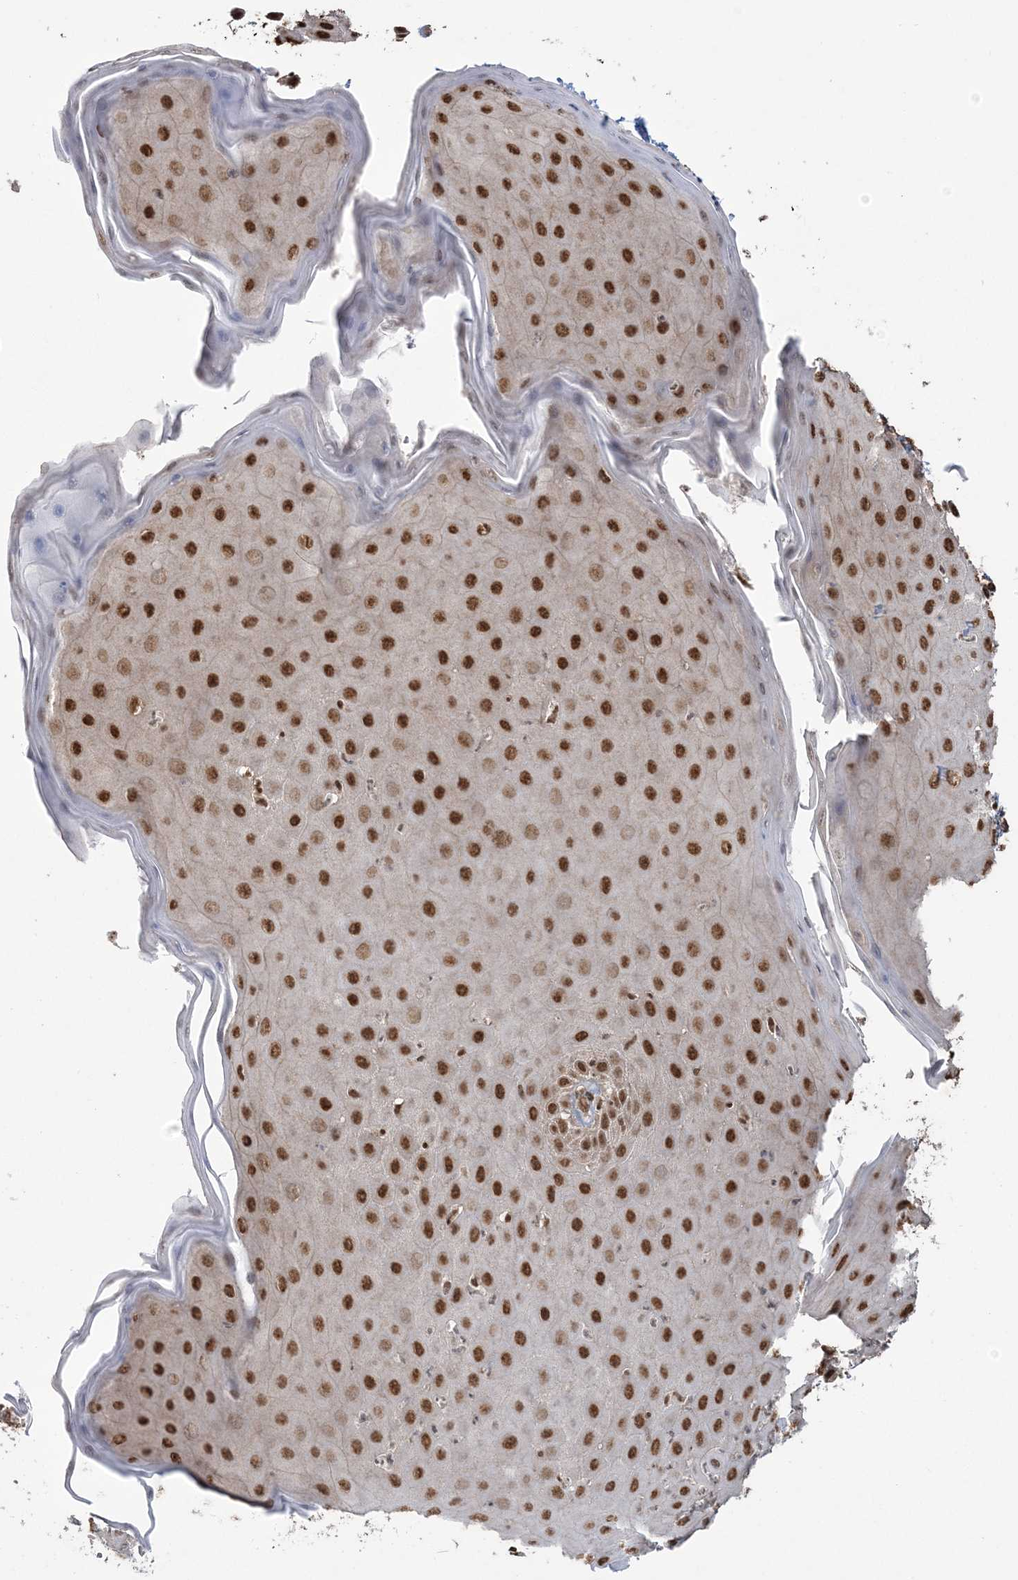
{"staining": {"intensity": "strong", "quantity": ">75%", "location": "nuclear"}, "tissue": "skin", "cell_type": "Epidermal cells", "image_type": "normal", "snomed": [{"axis": "morphology", "description": "Normal tissue, NOS"}, {"axis": "topography", "description": "Vulva"}], "caption": "Immunohistochemistry of benign skin displays high levels of strong nuclear staining in approximately >75% of epidermal cells. (DAB (3,3'-diaminobenzidine) IHC, brown staining for protein, blue staining for nuclei).", "gene": "ZNF839", "patient": {"sex": "female", "age": 68}}